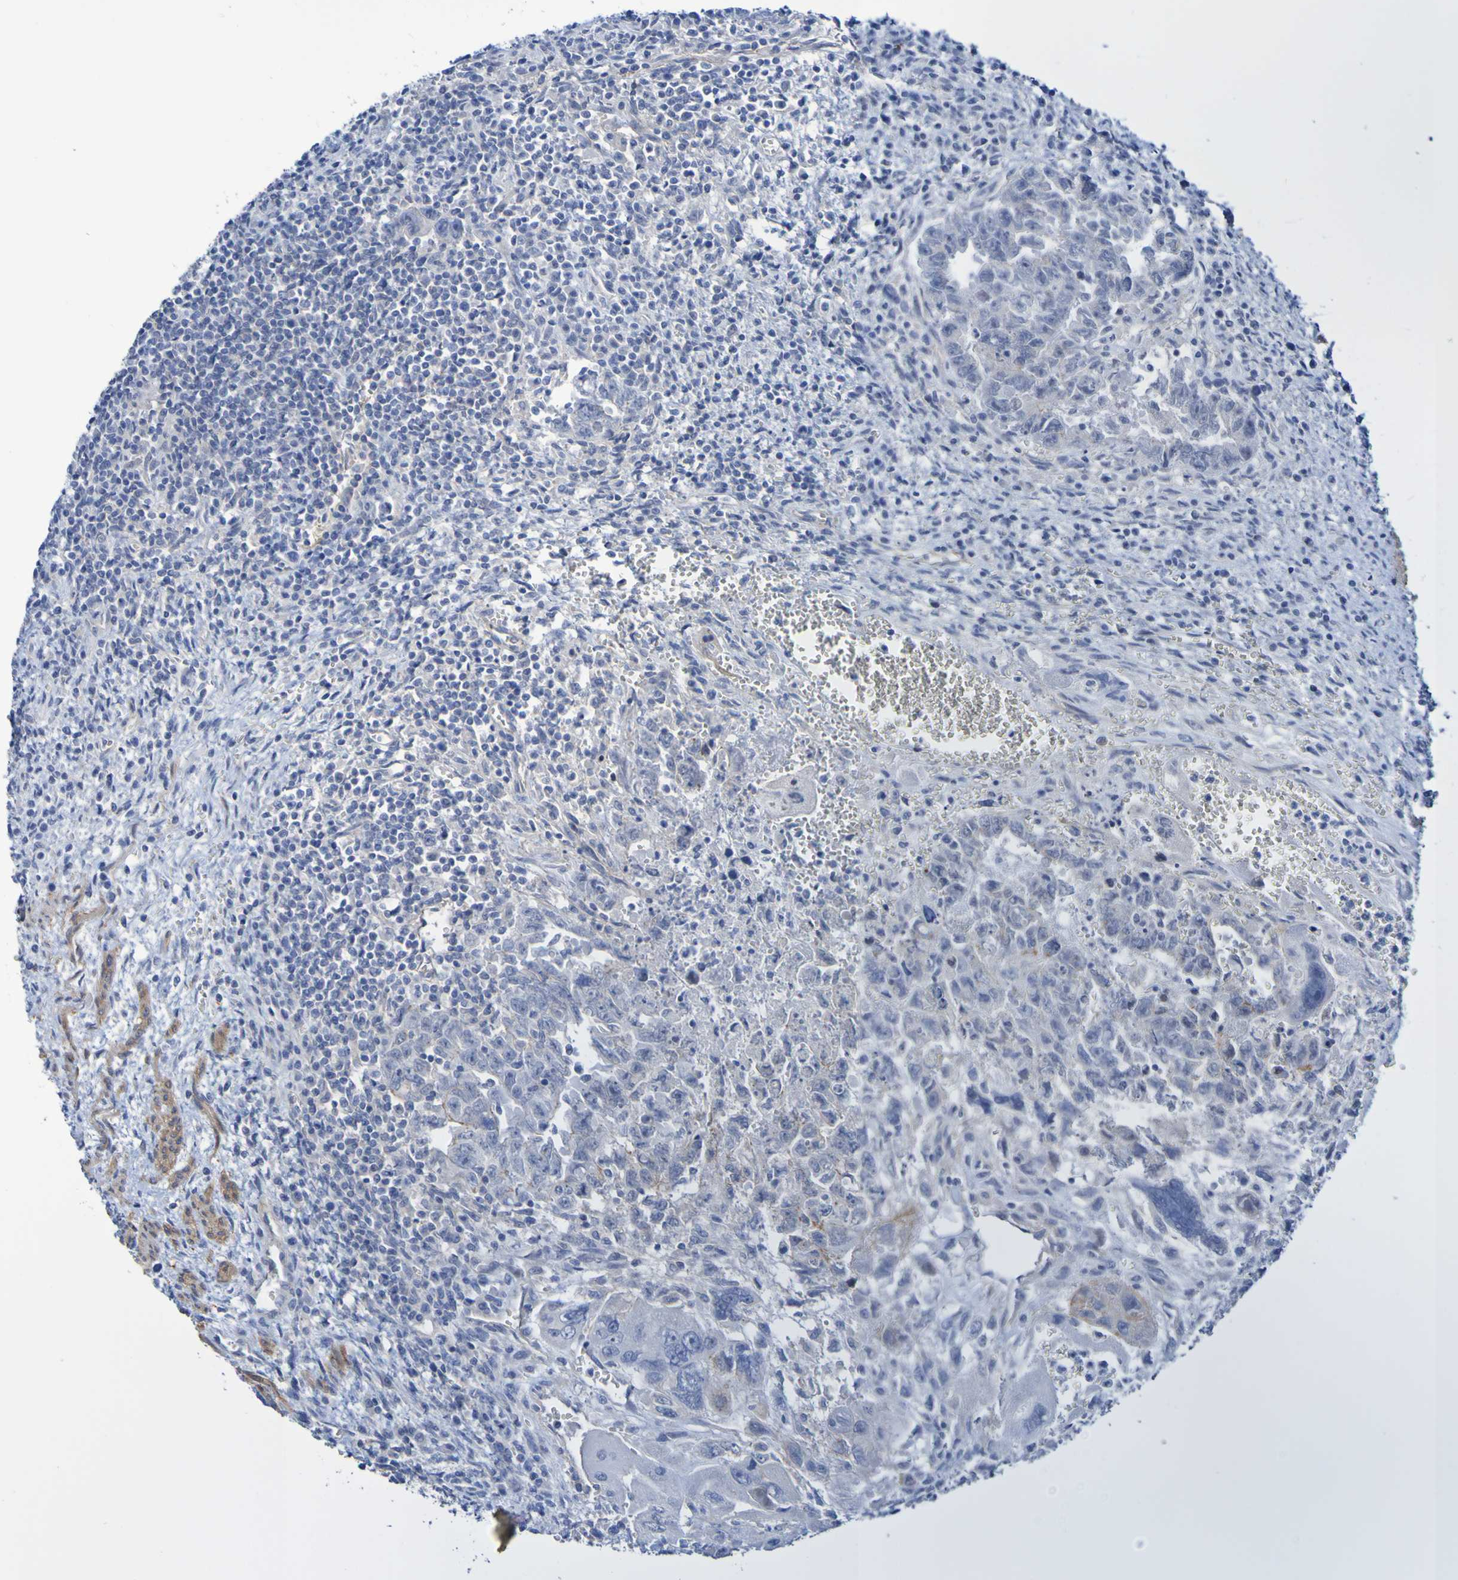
{"staining": {"intensity": "weak", "quantity": "<25%", "location": "cytoplasmic/membranous"}, "tissue": "testis cancer", "cell_type": "Tumor cells", "image_type": "cancer", "snomed": [{"axis": "morphology", "description": "Carcinoma, Embryonal, NOS"}, {"axis": "topography", "description": "Testis"}], "caption": "There is no significant staining in tumor cells of testis embryonal carcinoma.", "gene": "LPP", "patient": {"sex": "male", "age": 28}}